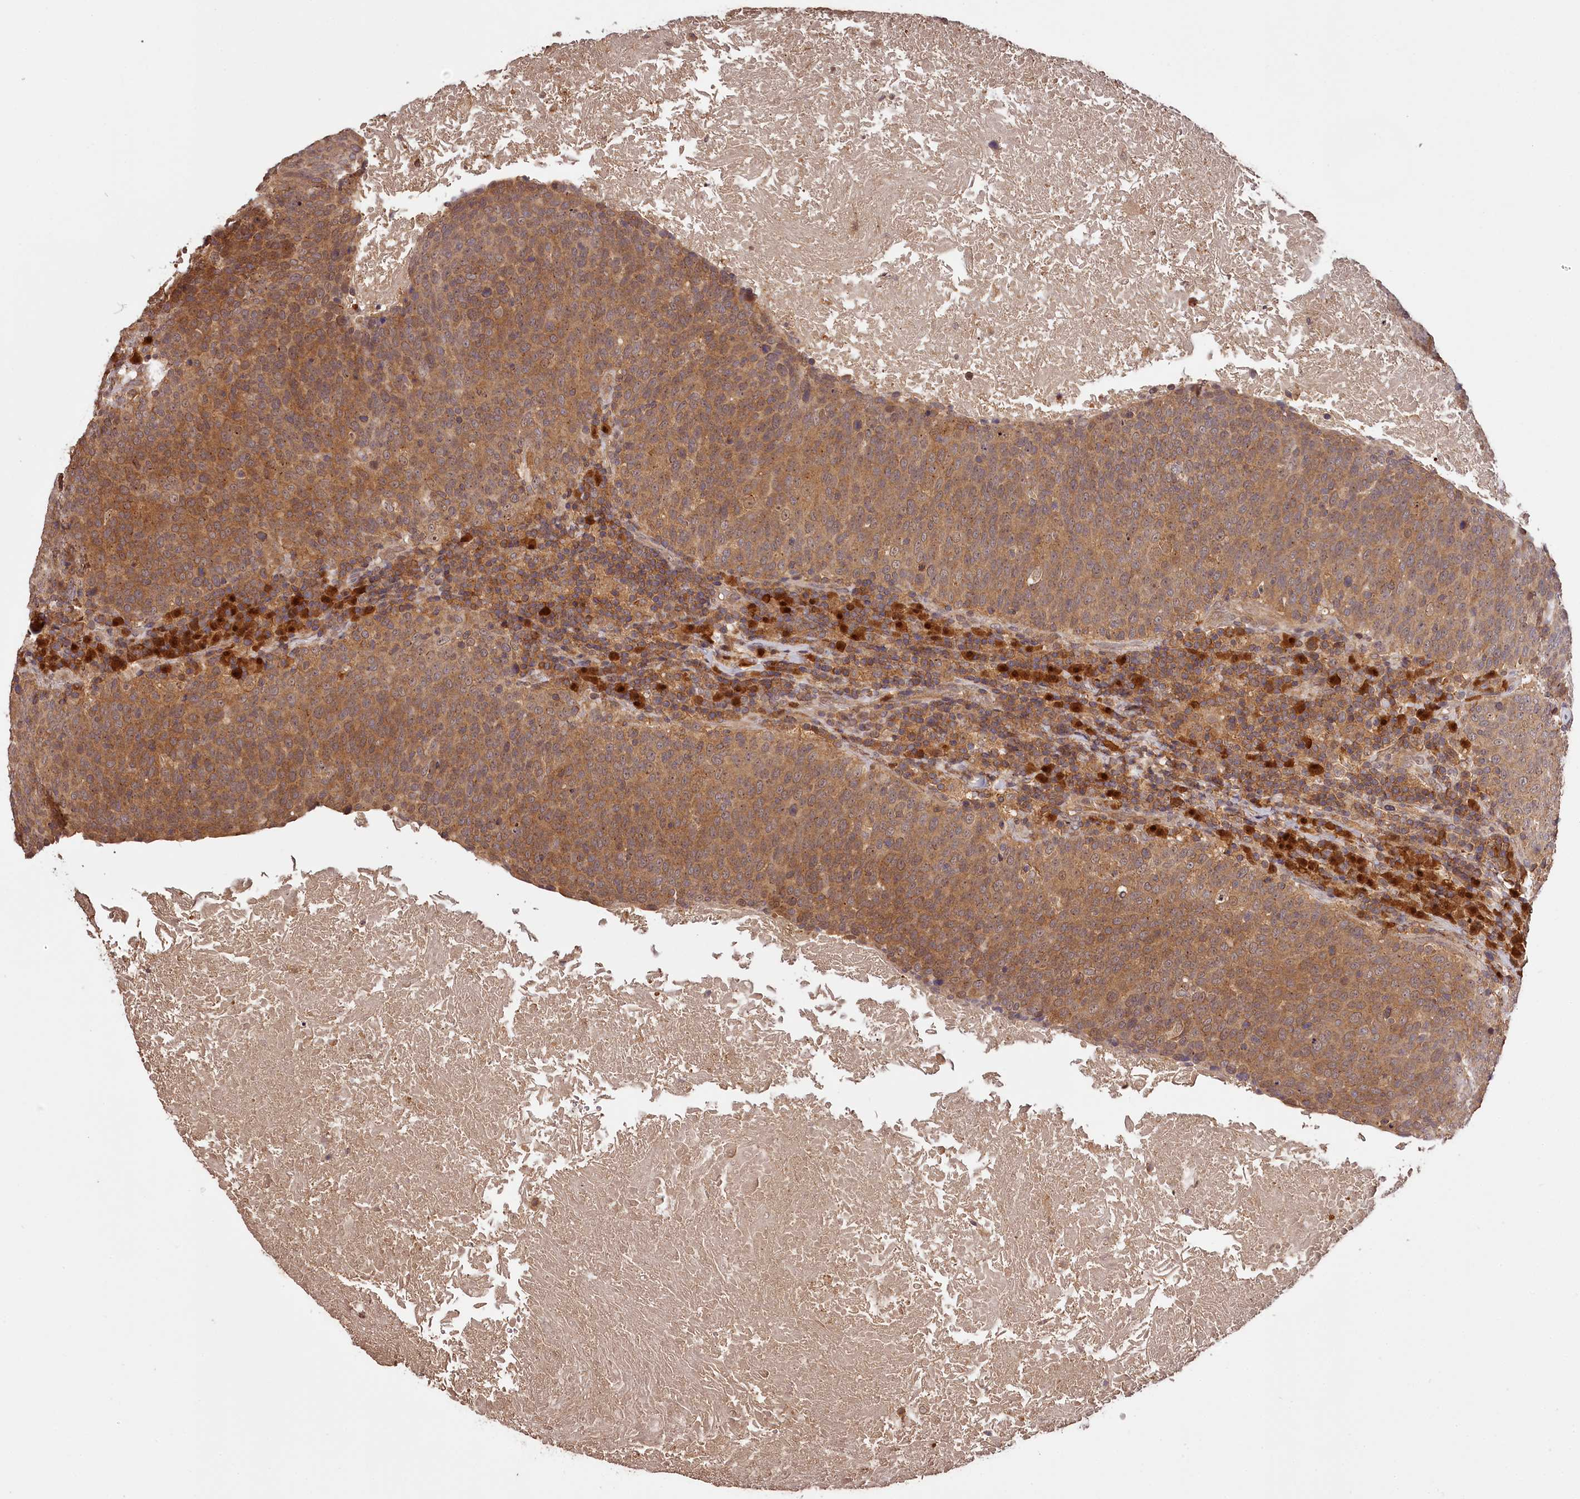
{"staining": {"intensity": "moderate", "quantity": ">75%", "location": "cytoplasmic/membranous"}, "tissue": "head and neck cancer", "cell_type": "Tumor cells", "image_type": "cancer", "snomed": [{"axis": "morphology", "description": "Squamous cell carcinoma, NOS"}, {"axis": "morphology", "description": "Squamous cell carcinoma, metastatic, NOS"}, {"axis": "topography", "description": "Lymph node"}, {"axis": "topography", "description": "Head-Neck"}], "caption": "Protein expression analysis of human head and neck cancer reveals moderate cytoplasmic/membranous staining in approximately >75% of tumor cells. The staining was performed using DAB, with brown indicating positive protein expression. Nuclei are stained blue with hematoxylin.", "gene": "TTC12", "patient": {"sex": "male", "age": 62}}